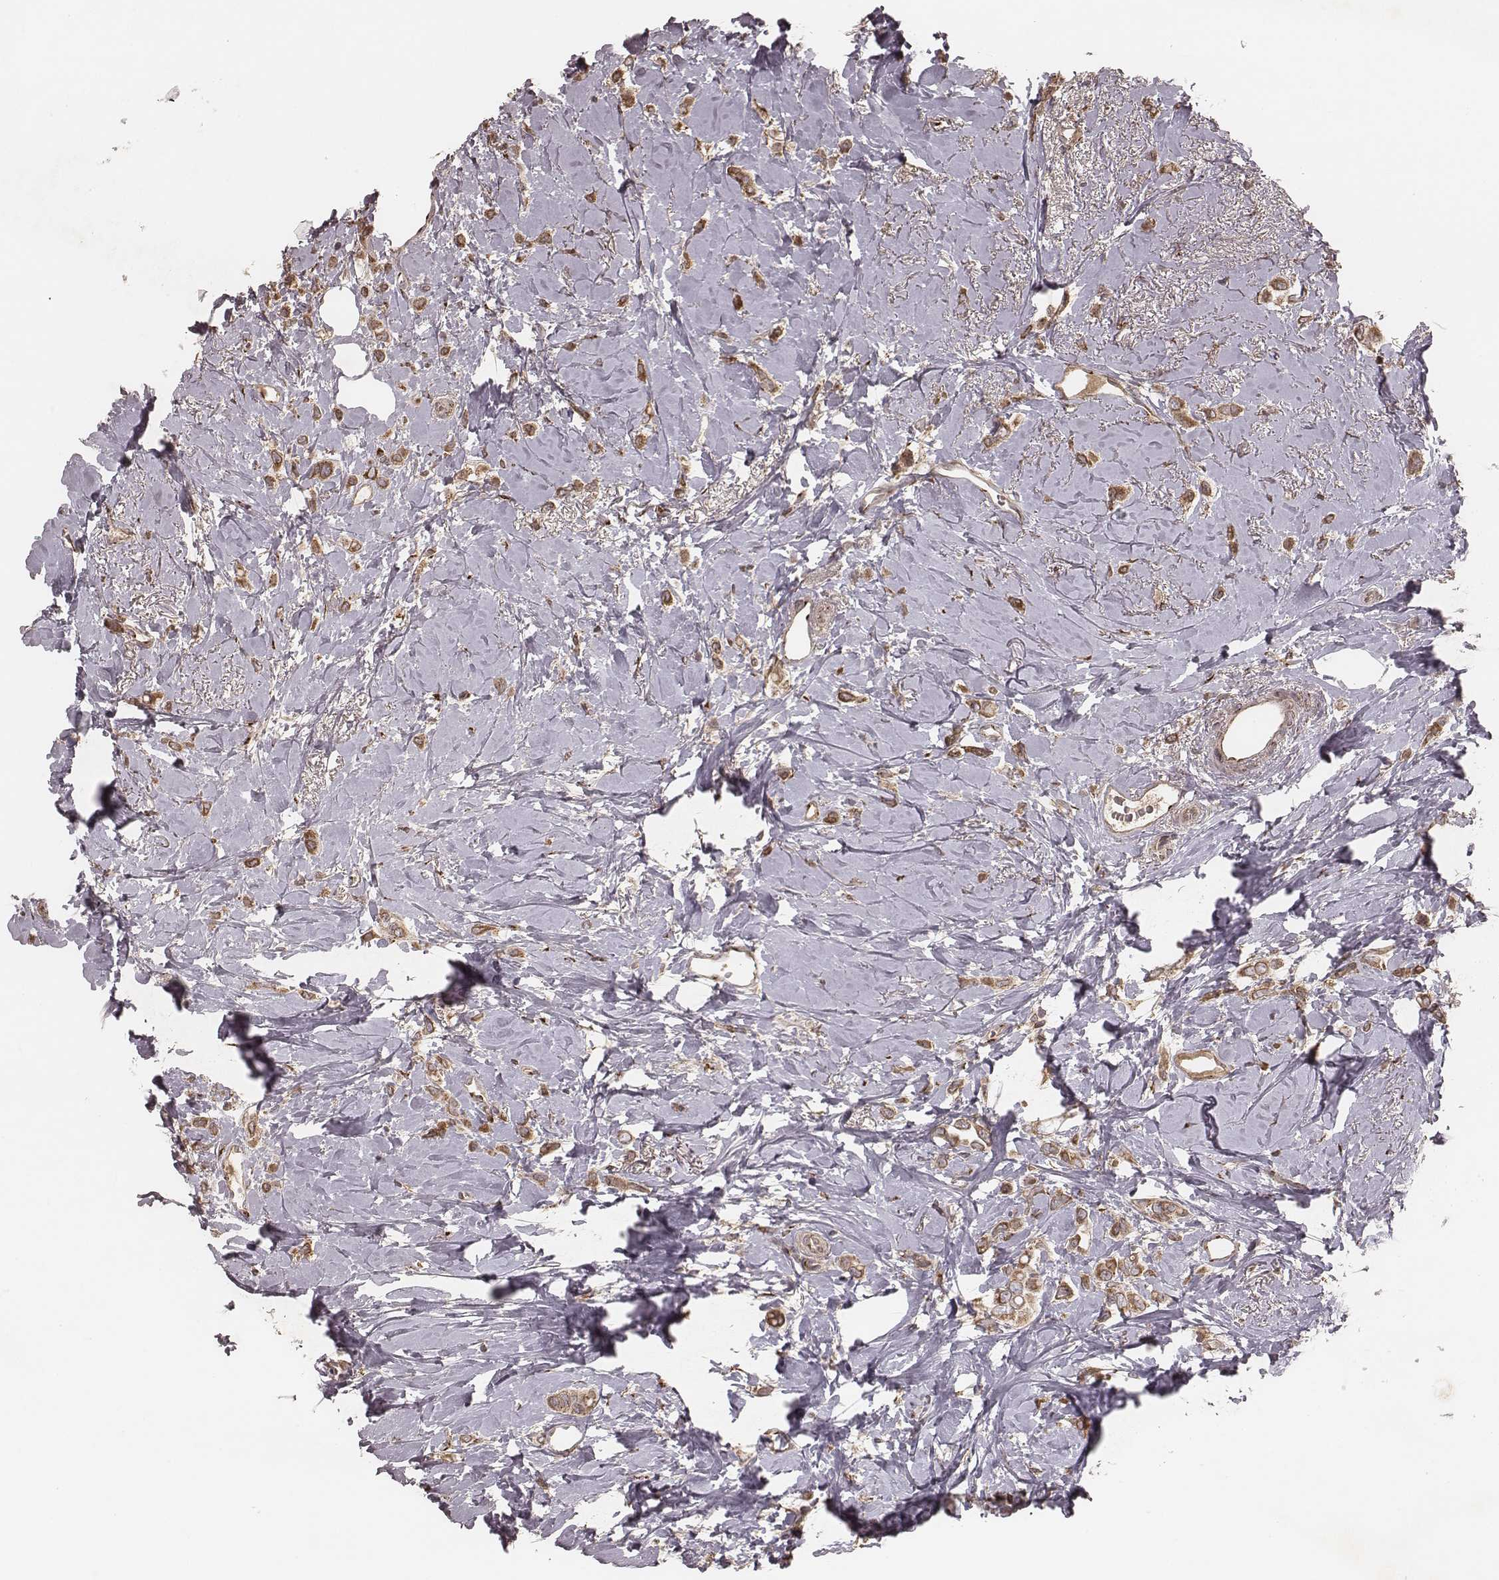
{"staining": {"intensity": "moderate", "quantity": ">75%", "location": "cytoplasmic/membranous"}, "tissue": "breast cancer", "cell_type": "Tumor cells", "image_type": "cancer", "snomed": [{"axis": "morphology", "description": "Lobular carcinoma"}, {"axis": "topography", "description": "Breast"}], "caption": "Breast lobular carcinoma was stained to show a protein in brown. There is medium levels of moderate cytoplasmic/membranous staining in approximately >75% of tumor cells. (Stains: DAB in brown, nuclei in blue, Microscopy: brightfield microscopy at high magnification).", "gene": "MYO19", "patient": {"sex": "female", "age": 66}}